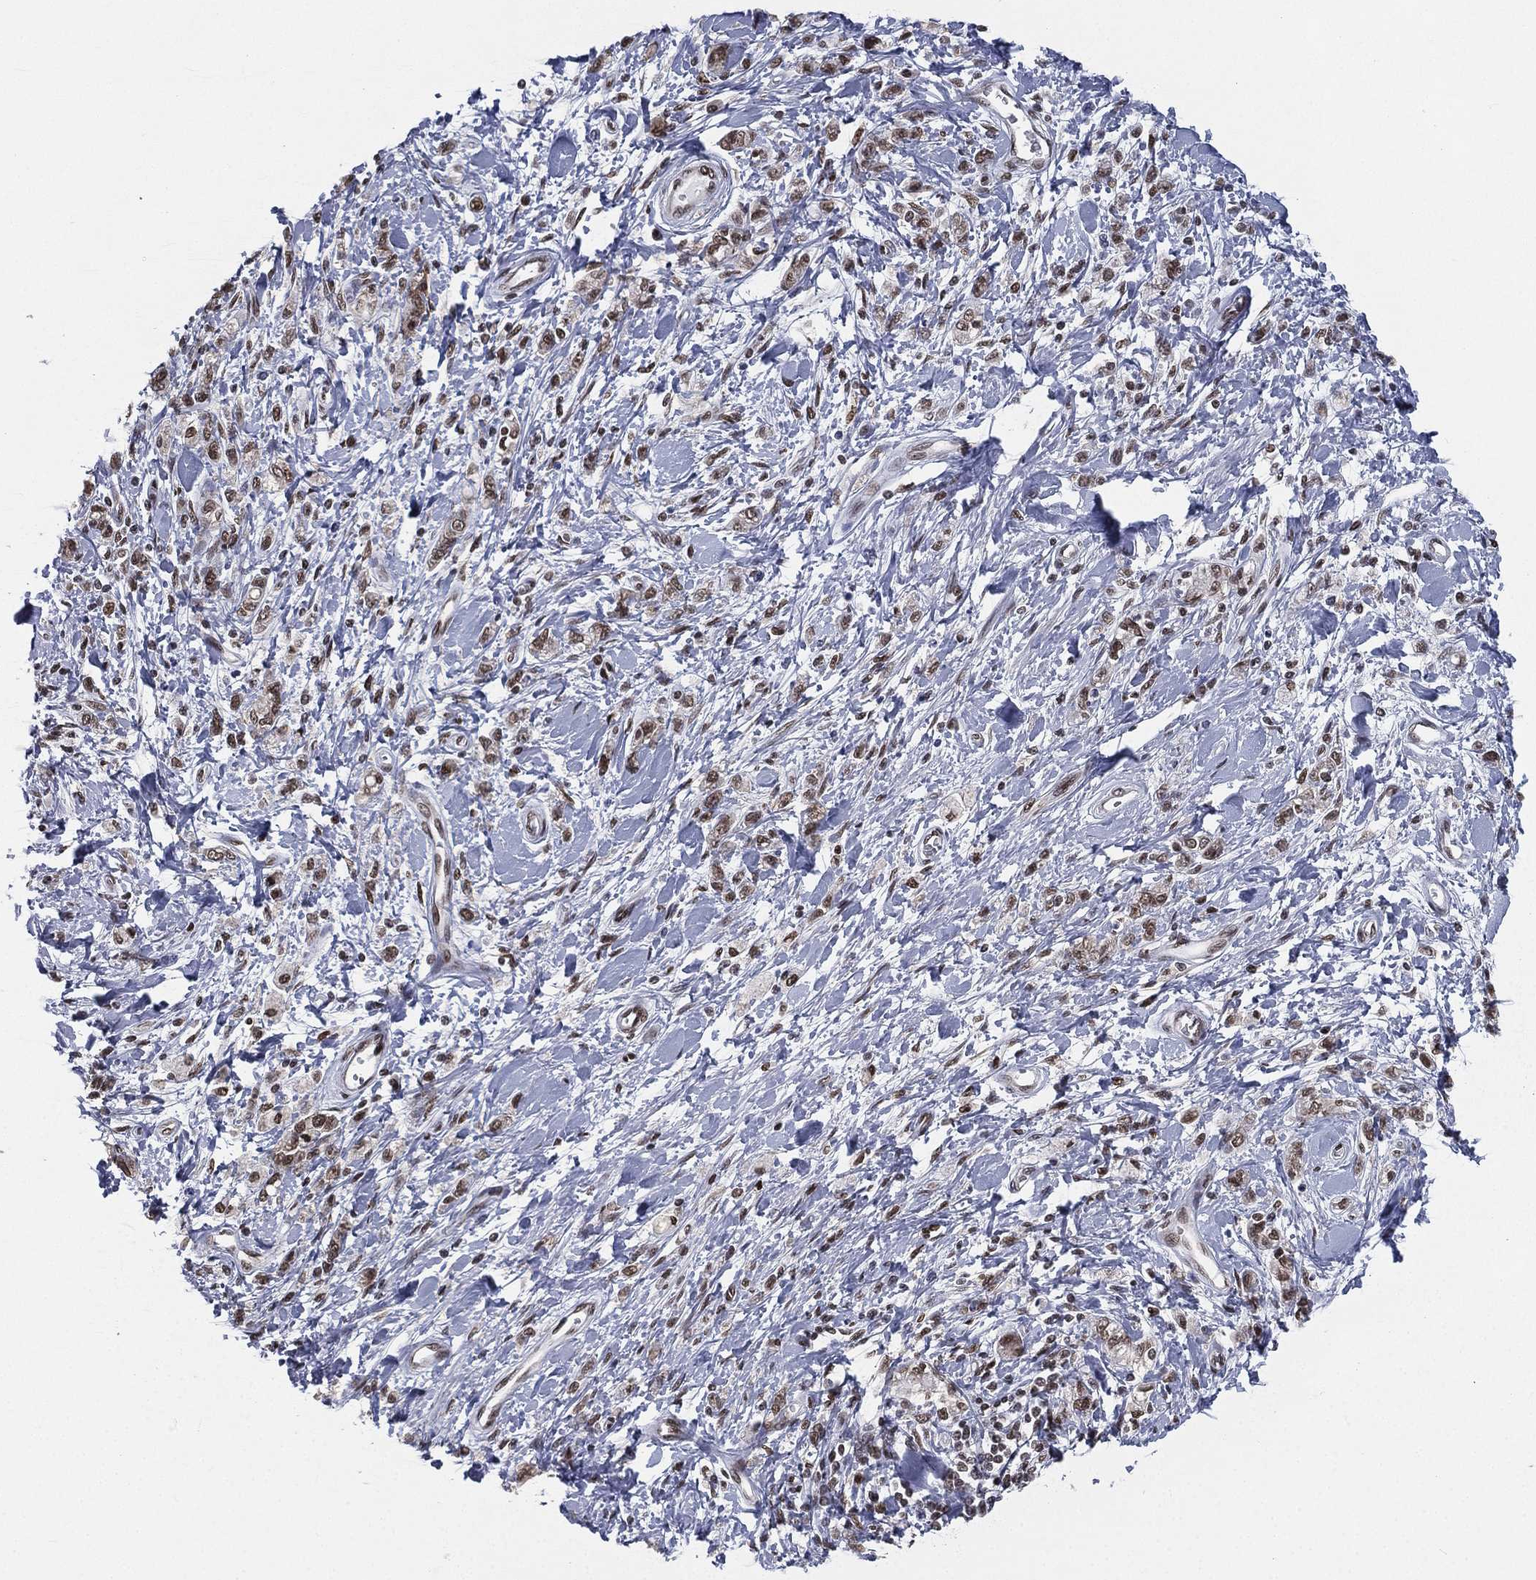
{"staining": {"intensity": "moderate", "quantity": "25%-75%", "location": "nuclear"}, "tissue": "stomach cancer", "cell_type": "Tumor cells", "image_type": "cancer", "snomed": [{"axis": "morphology", "description": "Adenocarcinoma, NOS"}, {"axis": "topography", "description": "Stomach"}], "caption": "The photomicrograph shows a brown stain indicating the presence of a protein in the nuclear of tumor cells in stomach adenocarcinoma.", "gene": "FUBP3", "patient": {"sex": "male", "age": 77}}